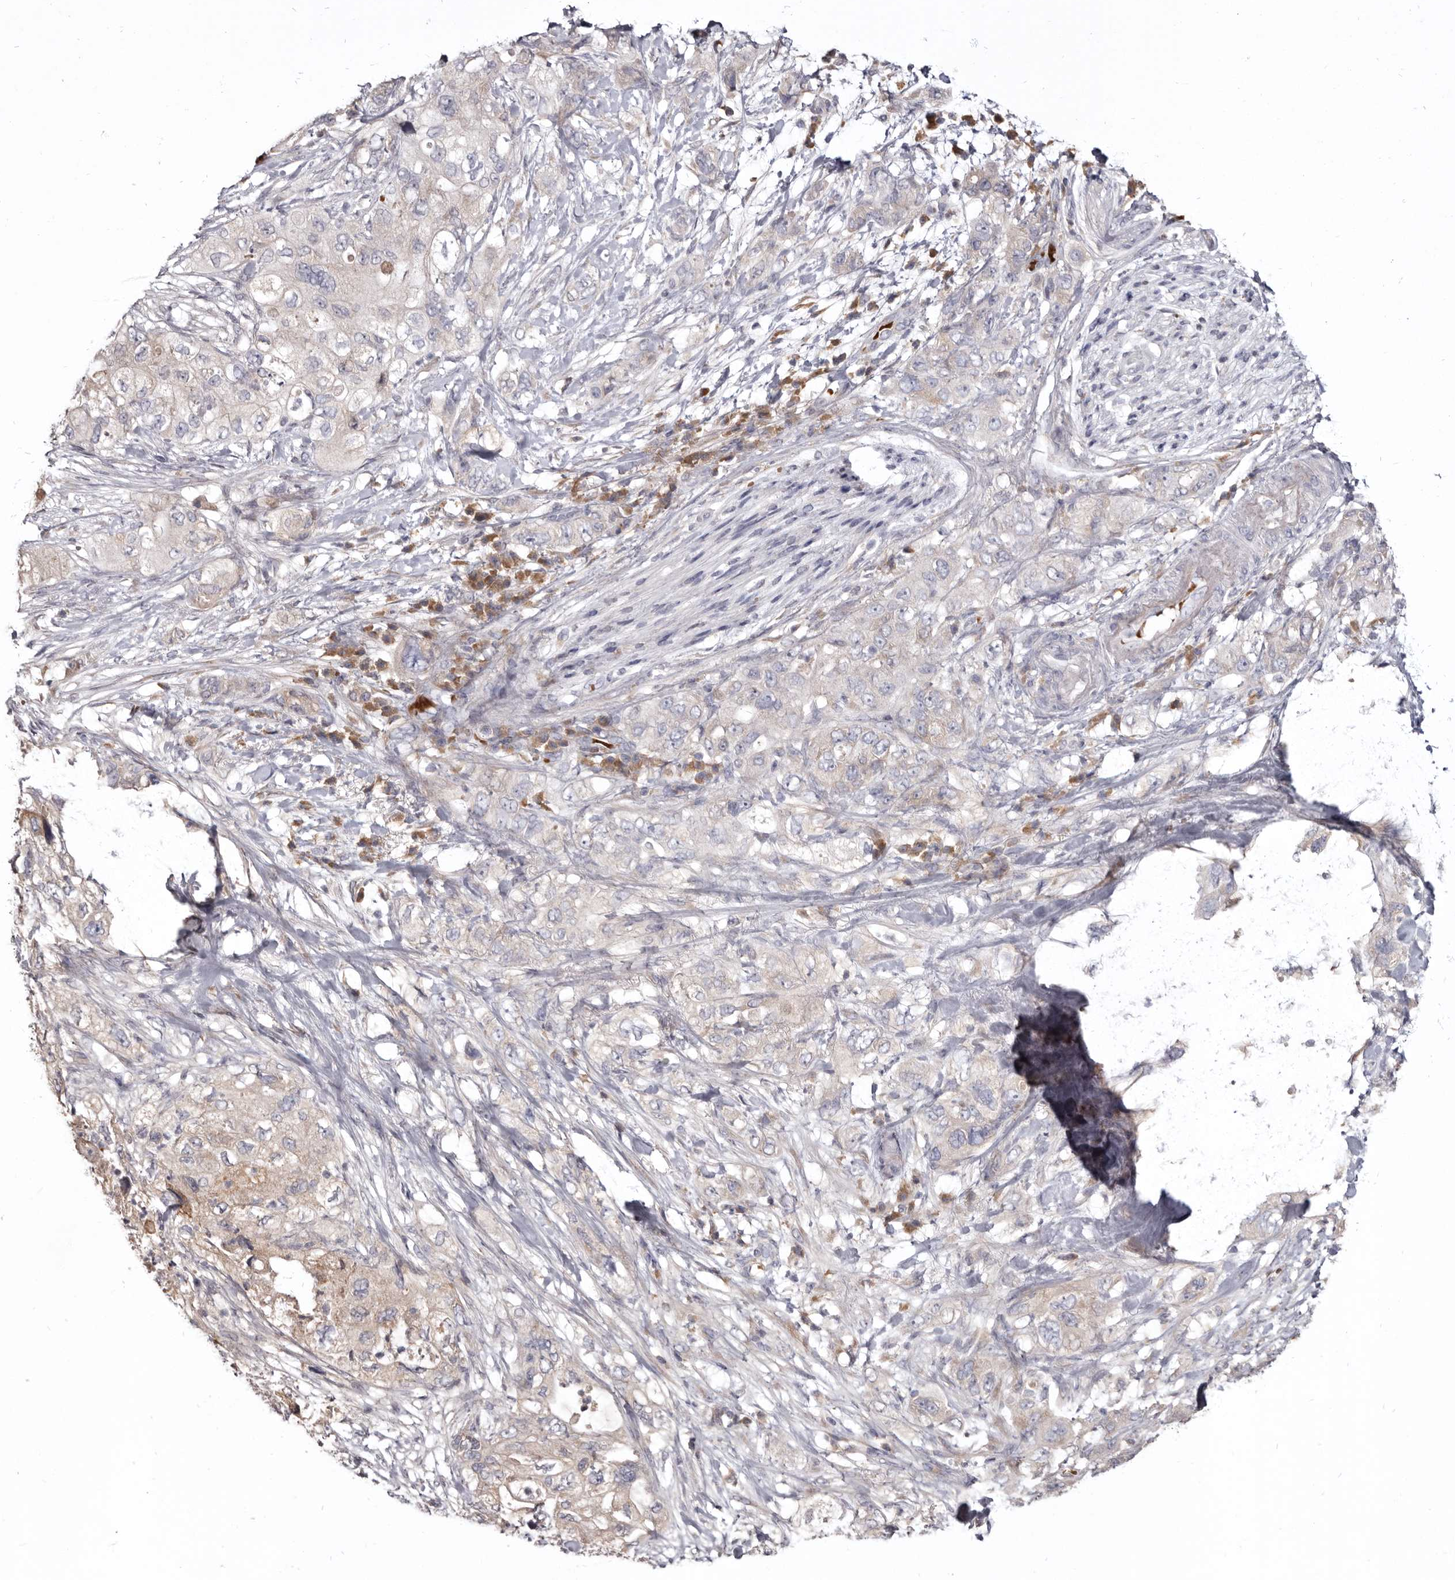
{"staining": {"intensity": "negative", "quantity": "none", "location": "none"}, "tissue": "pancreatic cancer", "cell_type": "Tumor cells", "image_type": "cancer", "snomed": [{"axis": "morphology", "description": "Adenocarcinoma, NOS"}, {"axis": "topography", "description": "Pancreas"}], "caption": "A high-resolution histopathology image shows IHC staining of pancreatic cancer, which demonstrates no significant positivity in tumor cells. (Stains: DAB IHC with hematoxylin counter stain, Microscopy: brightfield microscopy at high magnification).", "gene": "NENF", "patient": {"sex": "female", "age": 73}}